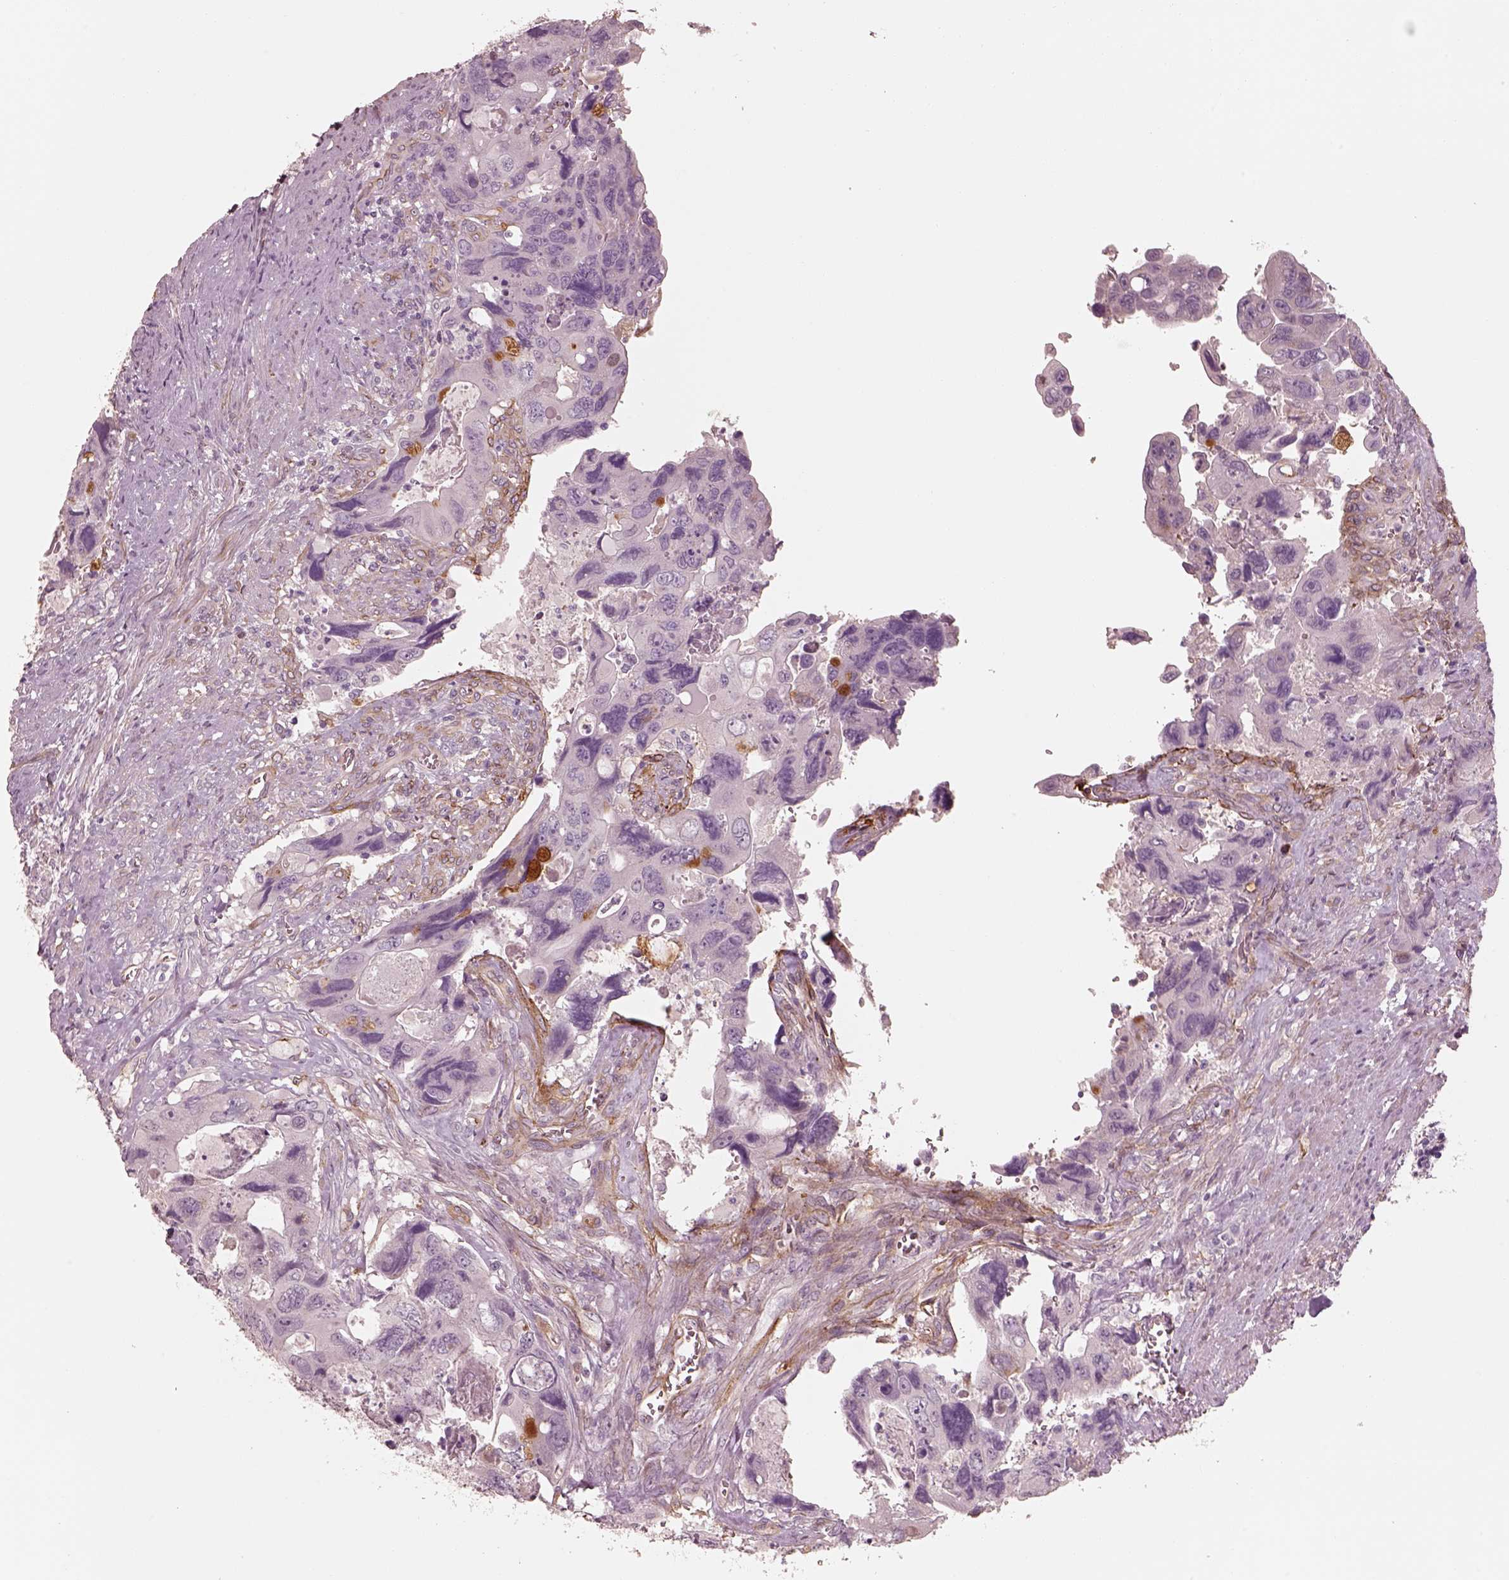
{"staining": {"intensity": "negative", "quantity": "none", "location": "none"}, "tissue": "colorectal cancer", "cell_type": "Tumor cells", "image_type": "cancer", "snomed": [{"axis": "morphology", "description": "Adenocarcinoma, NOS"}, {"axis": "topography", "description": "Rectum"}], "caption": "Image shows no protein staining in tumor cells of colorectal cancer (adenocarcinoma) tissue.", "gene": "CRYM", "patient": {"sex": "male", "age": 62}}